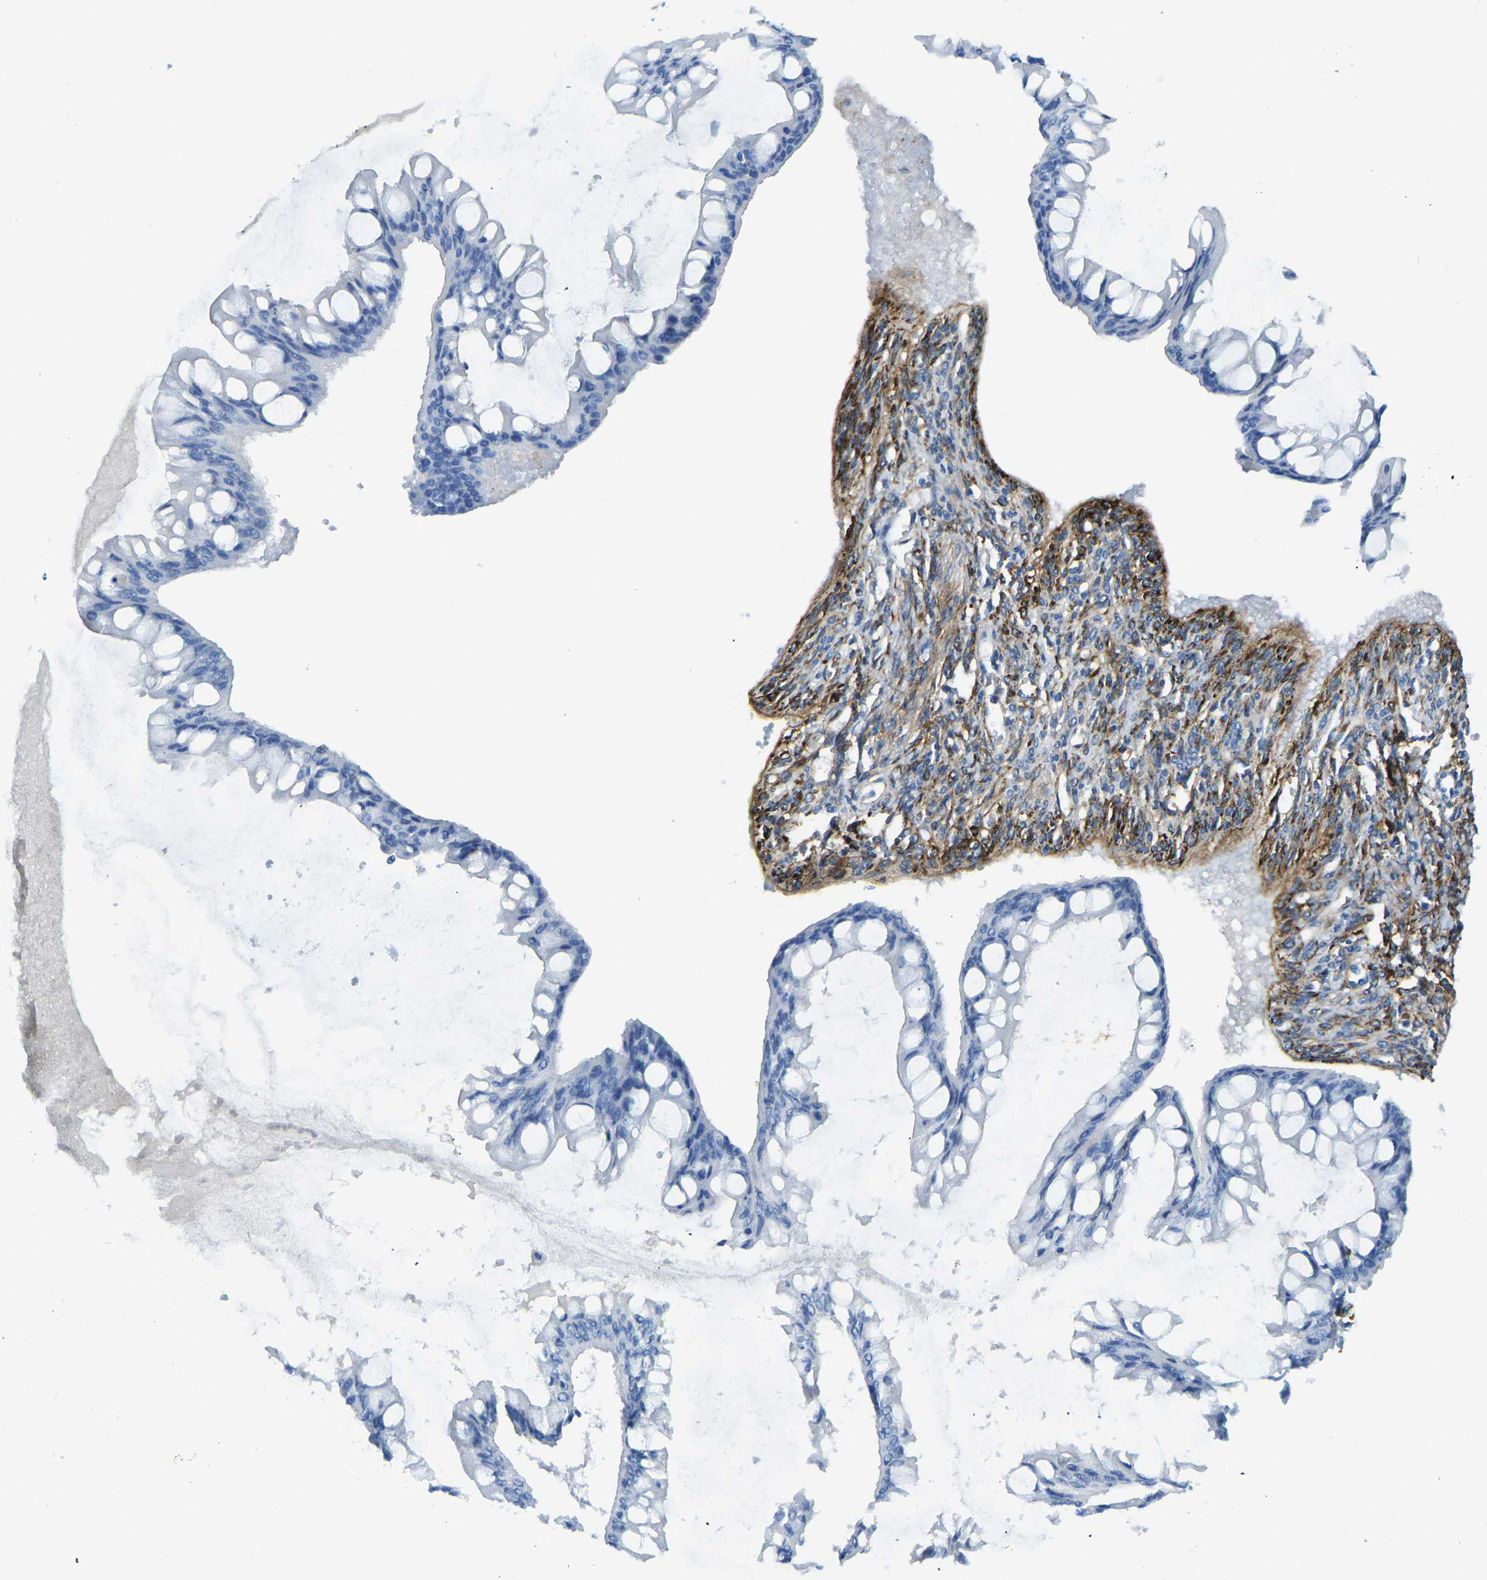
{"staining": {"intensity": "negative", "quantity": "none", "location": "none"}, "tissue": "ovarian cancer", "cell_type": "Tumor cells", "image_type": "cancer", "snomed": [{"axis": "morphology", "description": "Cystadenocarcinoma, mucinous, NOS"}, {"axis": "topography", "description": "Ovary"}], "caption": "Immunohistochemistry of human ovarian cancer reveals no staining in tumor cells. (Stains: DAB (3,3'-diaminobenzidine) immunohistochemistry with hematoxylin counter stain, Microscopy: brightfield microscopy at high magnification).", "gene": "COL15A1", "patient": {"sex": "female", "age": 73}}